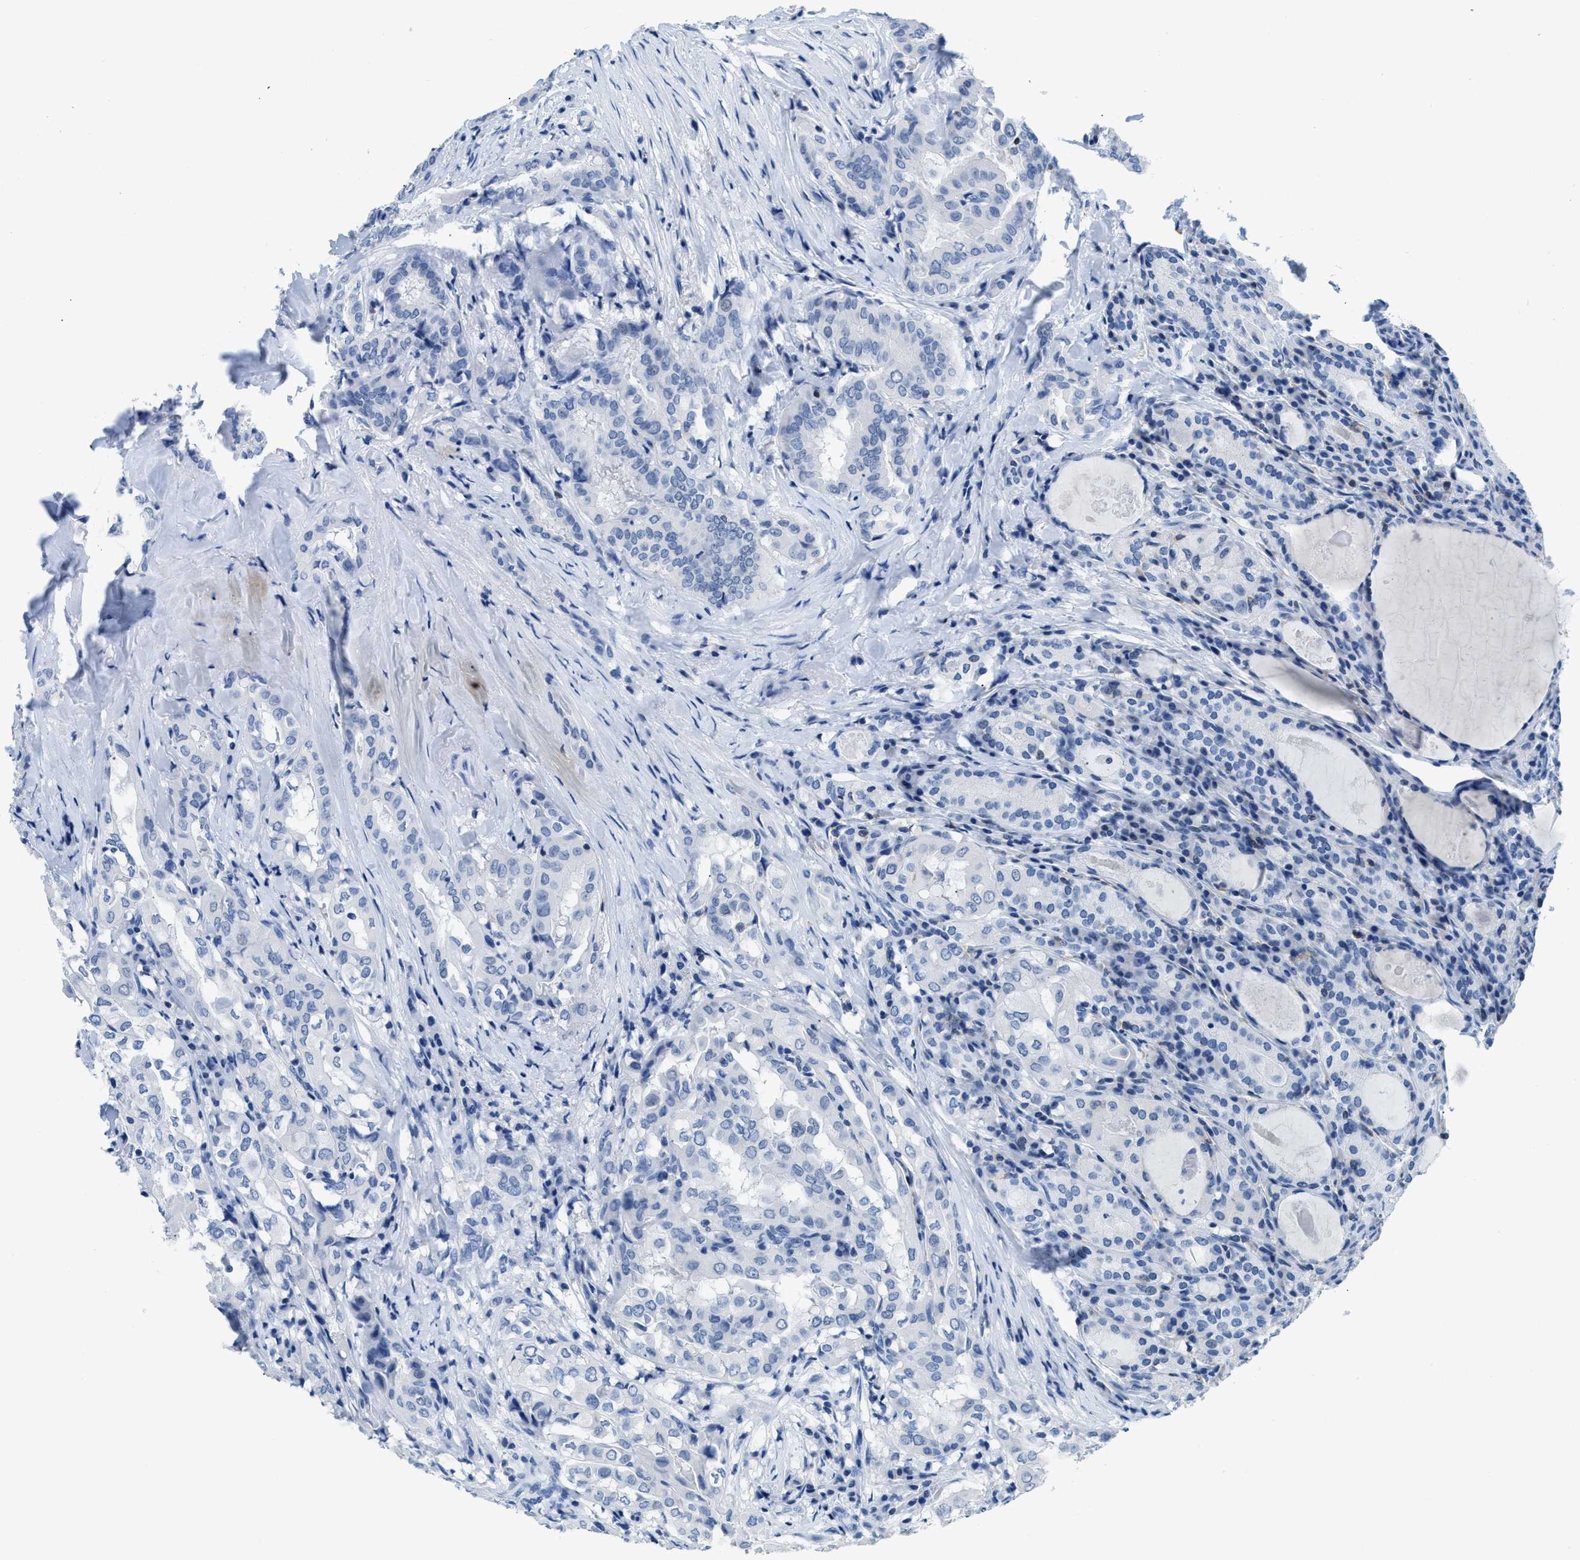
{"staining": {"intensity": "negative", "quantity": "none", "location": "none"}, "tissue": "thyroid cancer", "cell_type": "Tumor cells", "image_type": "cancer", "snomed": [{"axis": "morphology", "description": "Papillary adenocarcinoma, NOS"}, {"axis": "topography", "description": "Thyroid gland"}], "caption": "Human thyroid cancer stained for a protein using IHC displays no expression in tumor cells.", "gene": "NFATC2", "patient": {"sex": "female", "age": 42}}